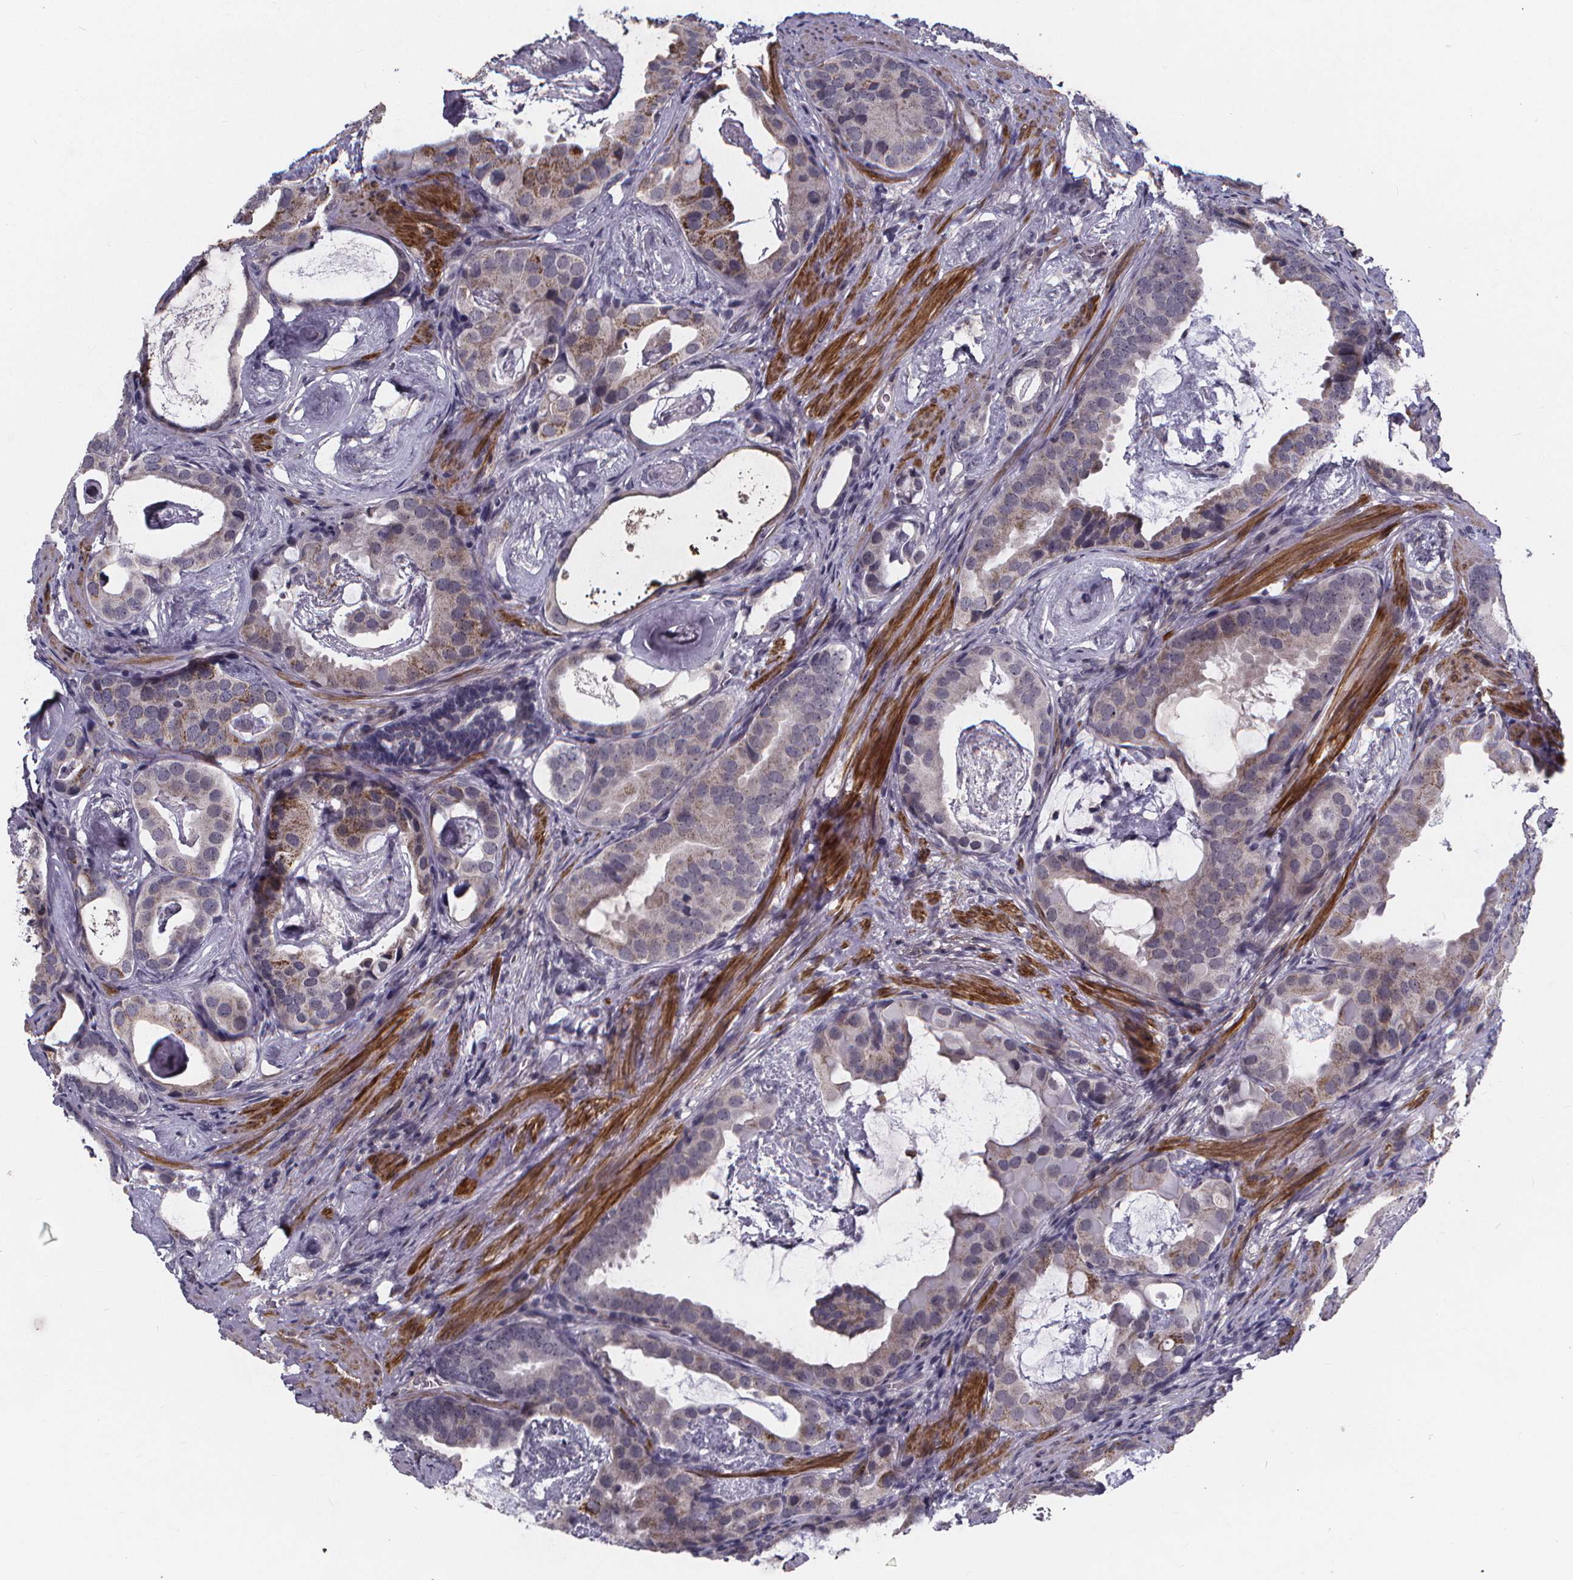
{"staining": {"intensity": "negative", "quantity": "none", "location": "none"}, "tissue": "prostate cancer", "cell_type": "Tumor cells", "image_type": "cancer", "snomed": [{"axis": "morphology", "description": "Adenocarcinoma, Low grade"}, {"axis": "topography", "description": "Prostate and seminal vesicle, NOS"}], "caption": "This is a micrograph of immunohistochemistry staining of prostate cancer (low-grade adenocarcinoma), which shows no positivity in tumor cells.", "gene": "FBXW2", "patient": {"sex": "male", "age": 71}}